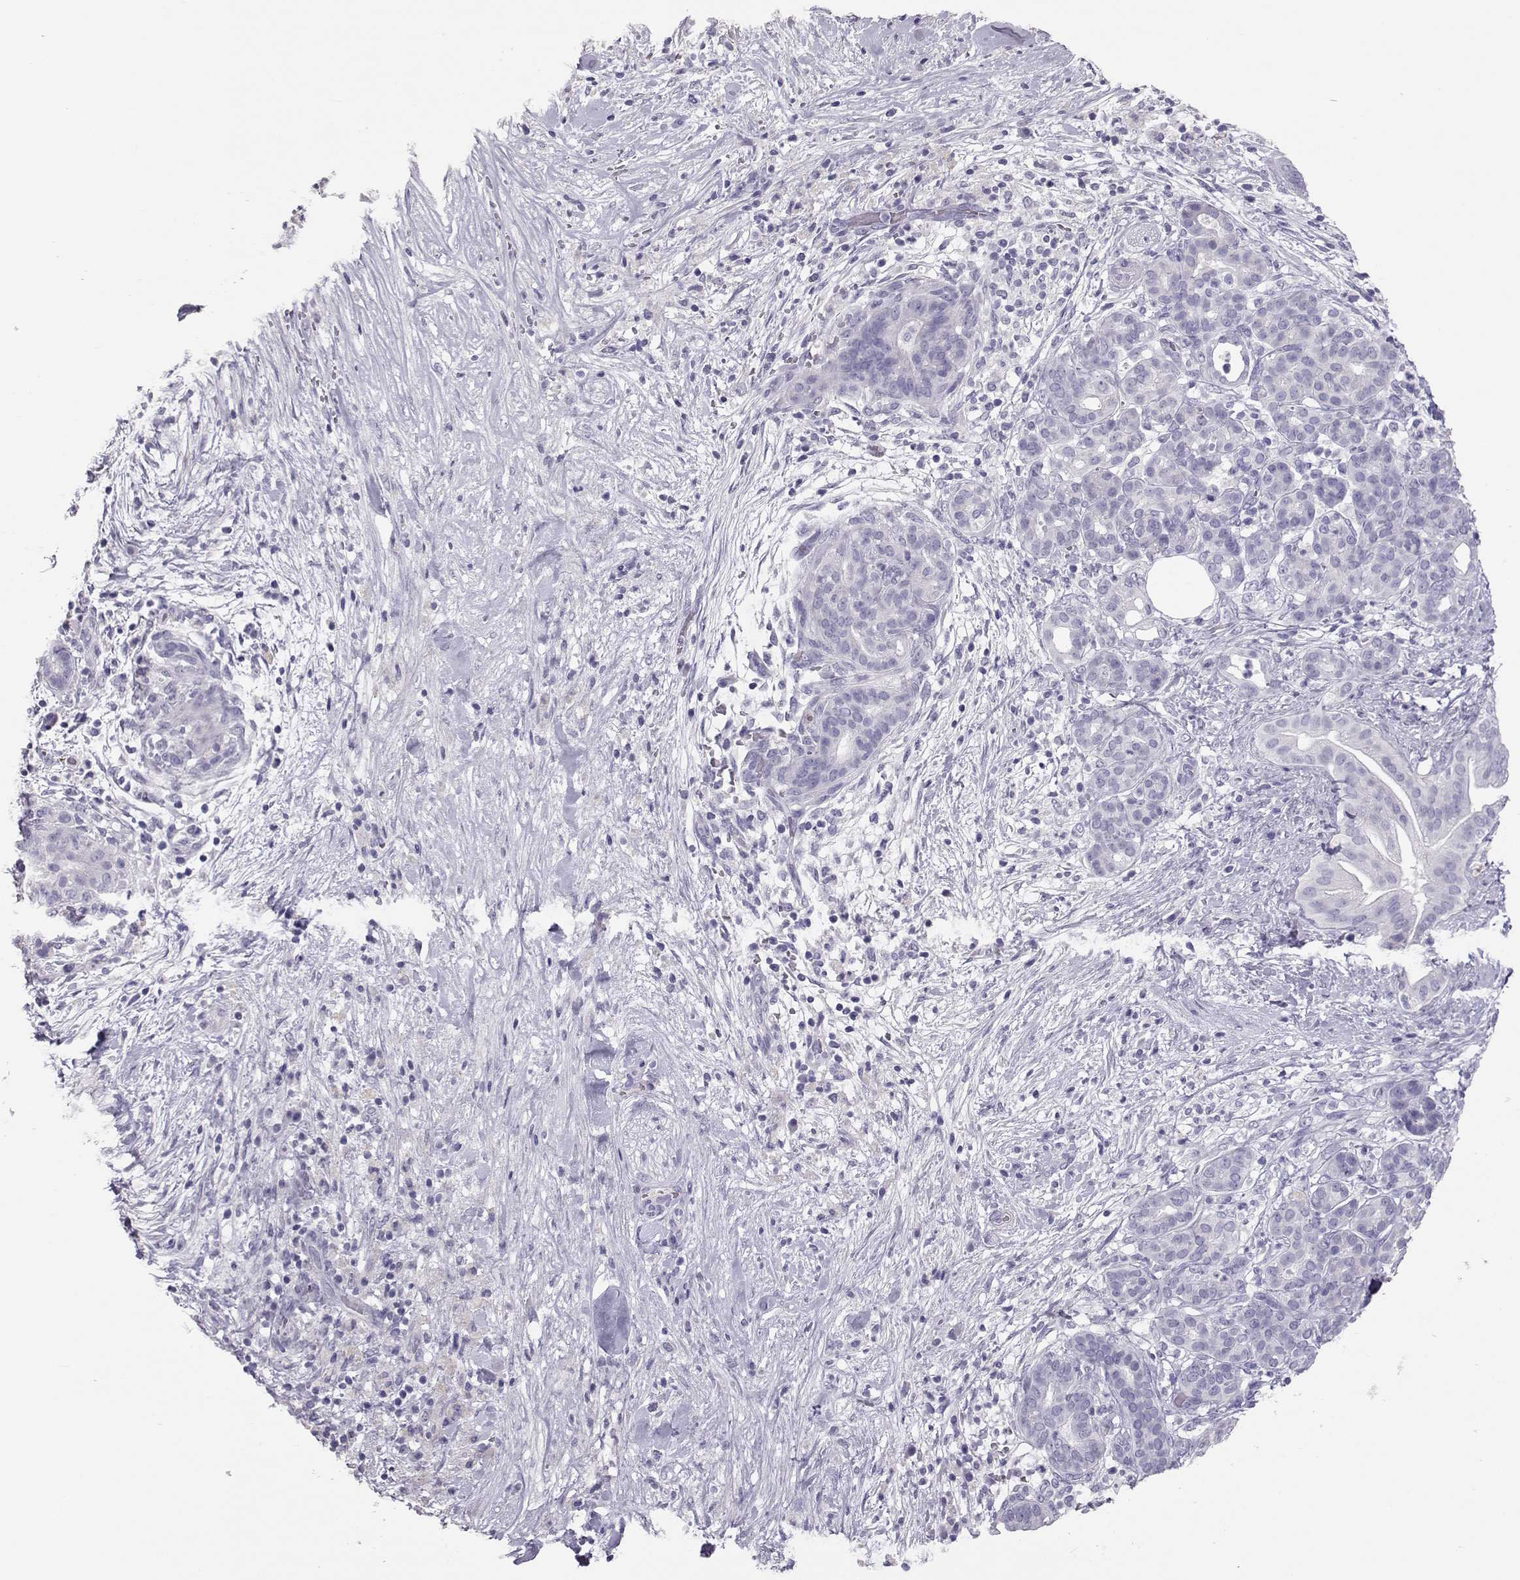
{"staining": {"intensity": "negative", "quantity": "none", "location": "none"}, "tissue": "pancreatic cancer", "cell_type": "Tumor cells", "image_type": "cancer", "snomed": [{"axis": "morphology", "description": "Adenocarcinoma, NOS"}, {"axis": "topography", "description": "Pancreas"}], "caption": "Immunohistochemistry (IHC) photomicrograph of pancreatic adenocarcinoma stained for a protein (brown), which displays no positivity in tumor cells. Brightfield microscopy of immunohistochemistry (IHC) stained with DAB (3,3'-diaminobenzidine) (brown) and hematoxylin (blue), captured at high magnification.", "gene": "PMCH", "patient": {"sex": "male", "age": 44}}